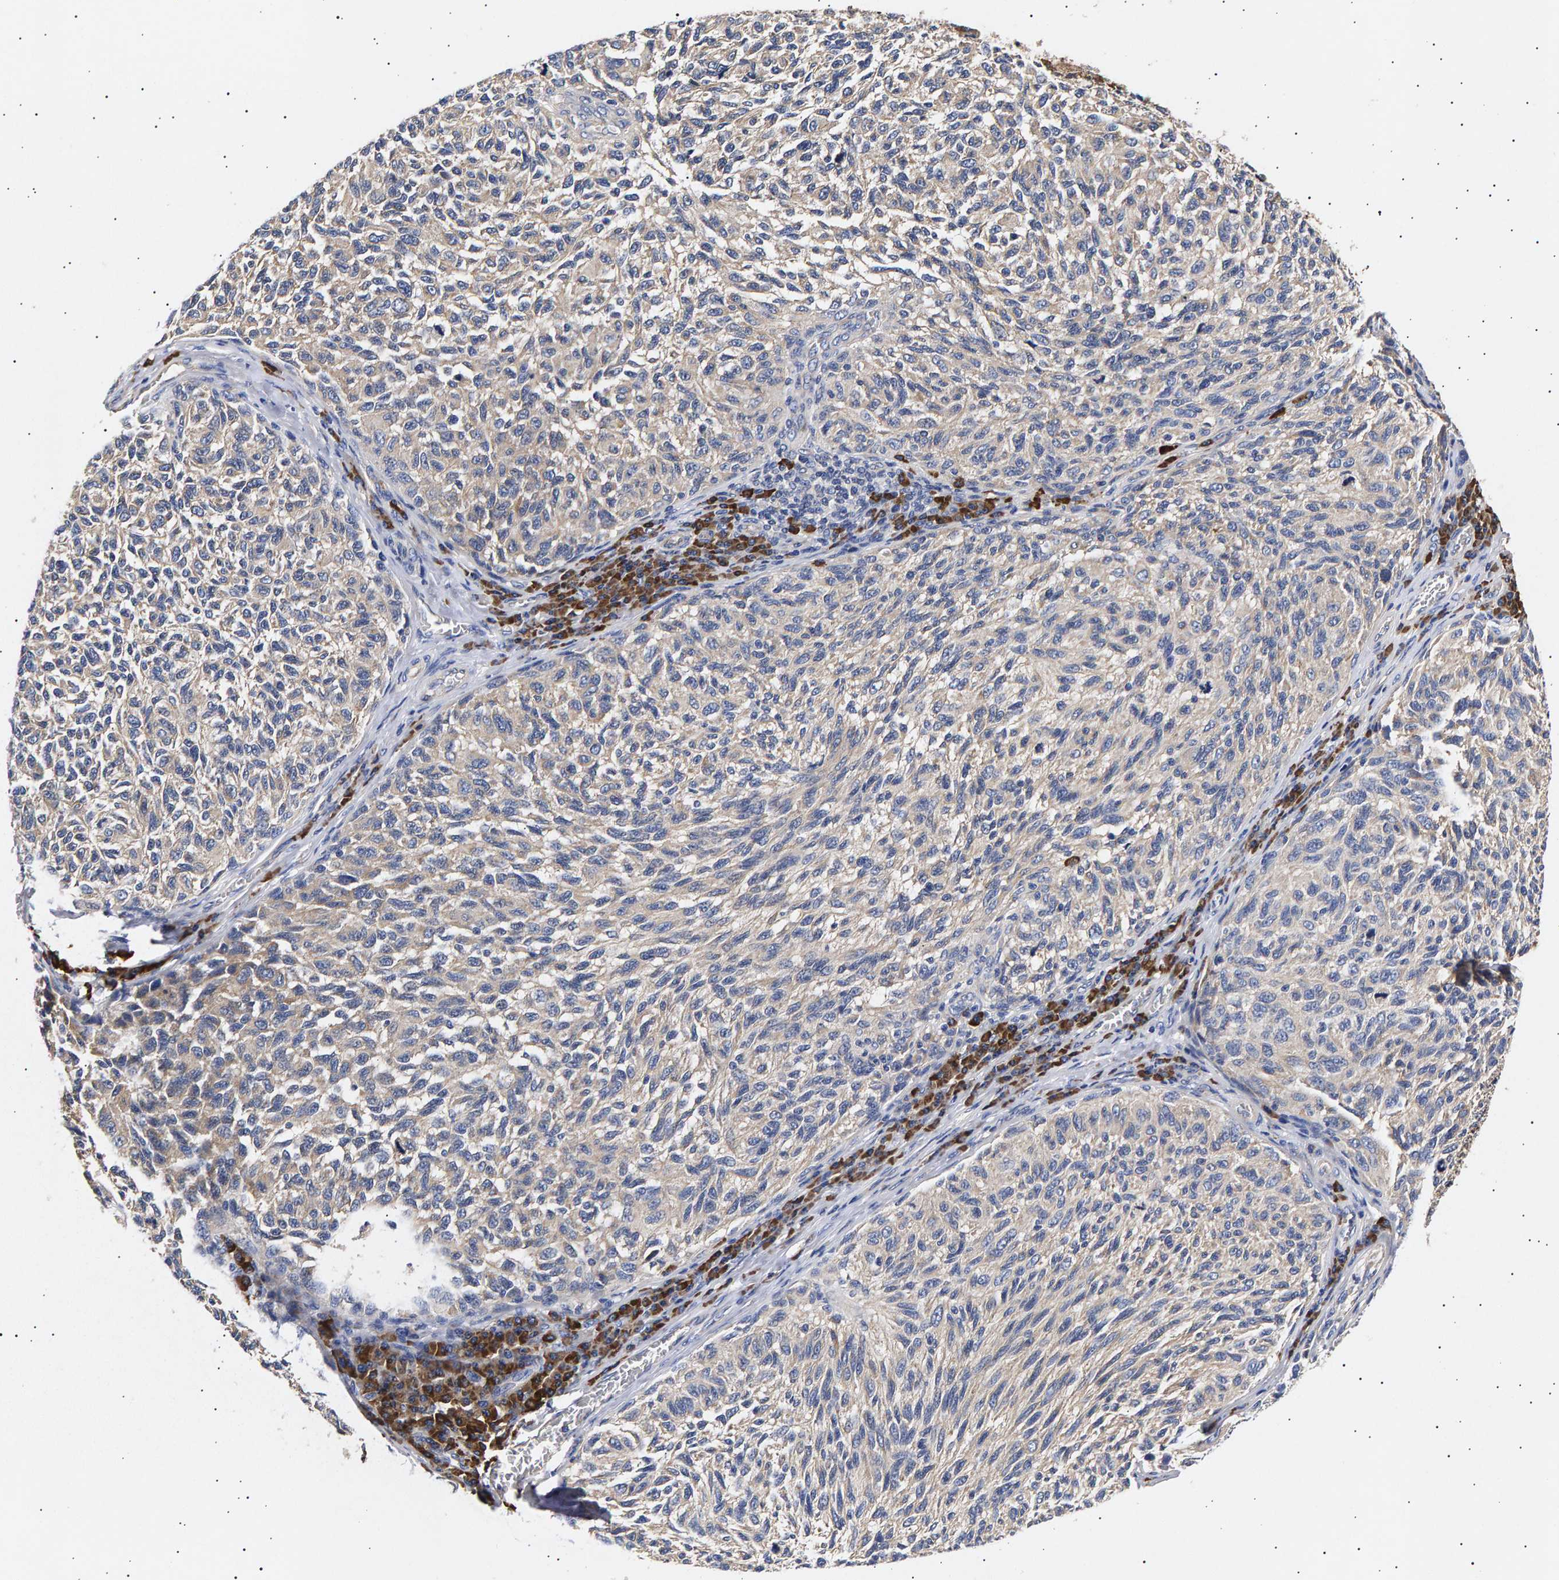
{"staining": {"intensity": "negative", "quantity": "none", "location": "none"}, "tissue": "melanoma", "cell_type": "Tumor cells", "image_type": "cancer", "snomed": [{"axis": "morphology", "description": "Malignant melanoma, NOS"}, {"axis": "topography", "description": "Skin"}], "caption": "A histopathology image of human malignant melanoma is negative for staining in tumor cells.", "gene": "ANKRD40", "patient": {"sex": "female", "age": 73}}